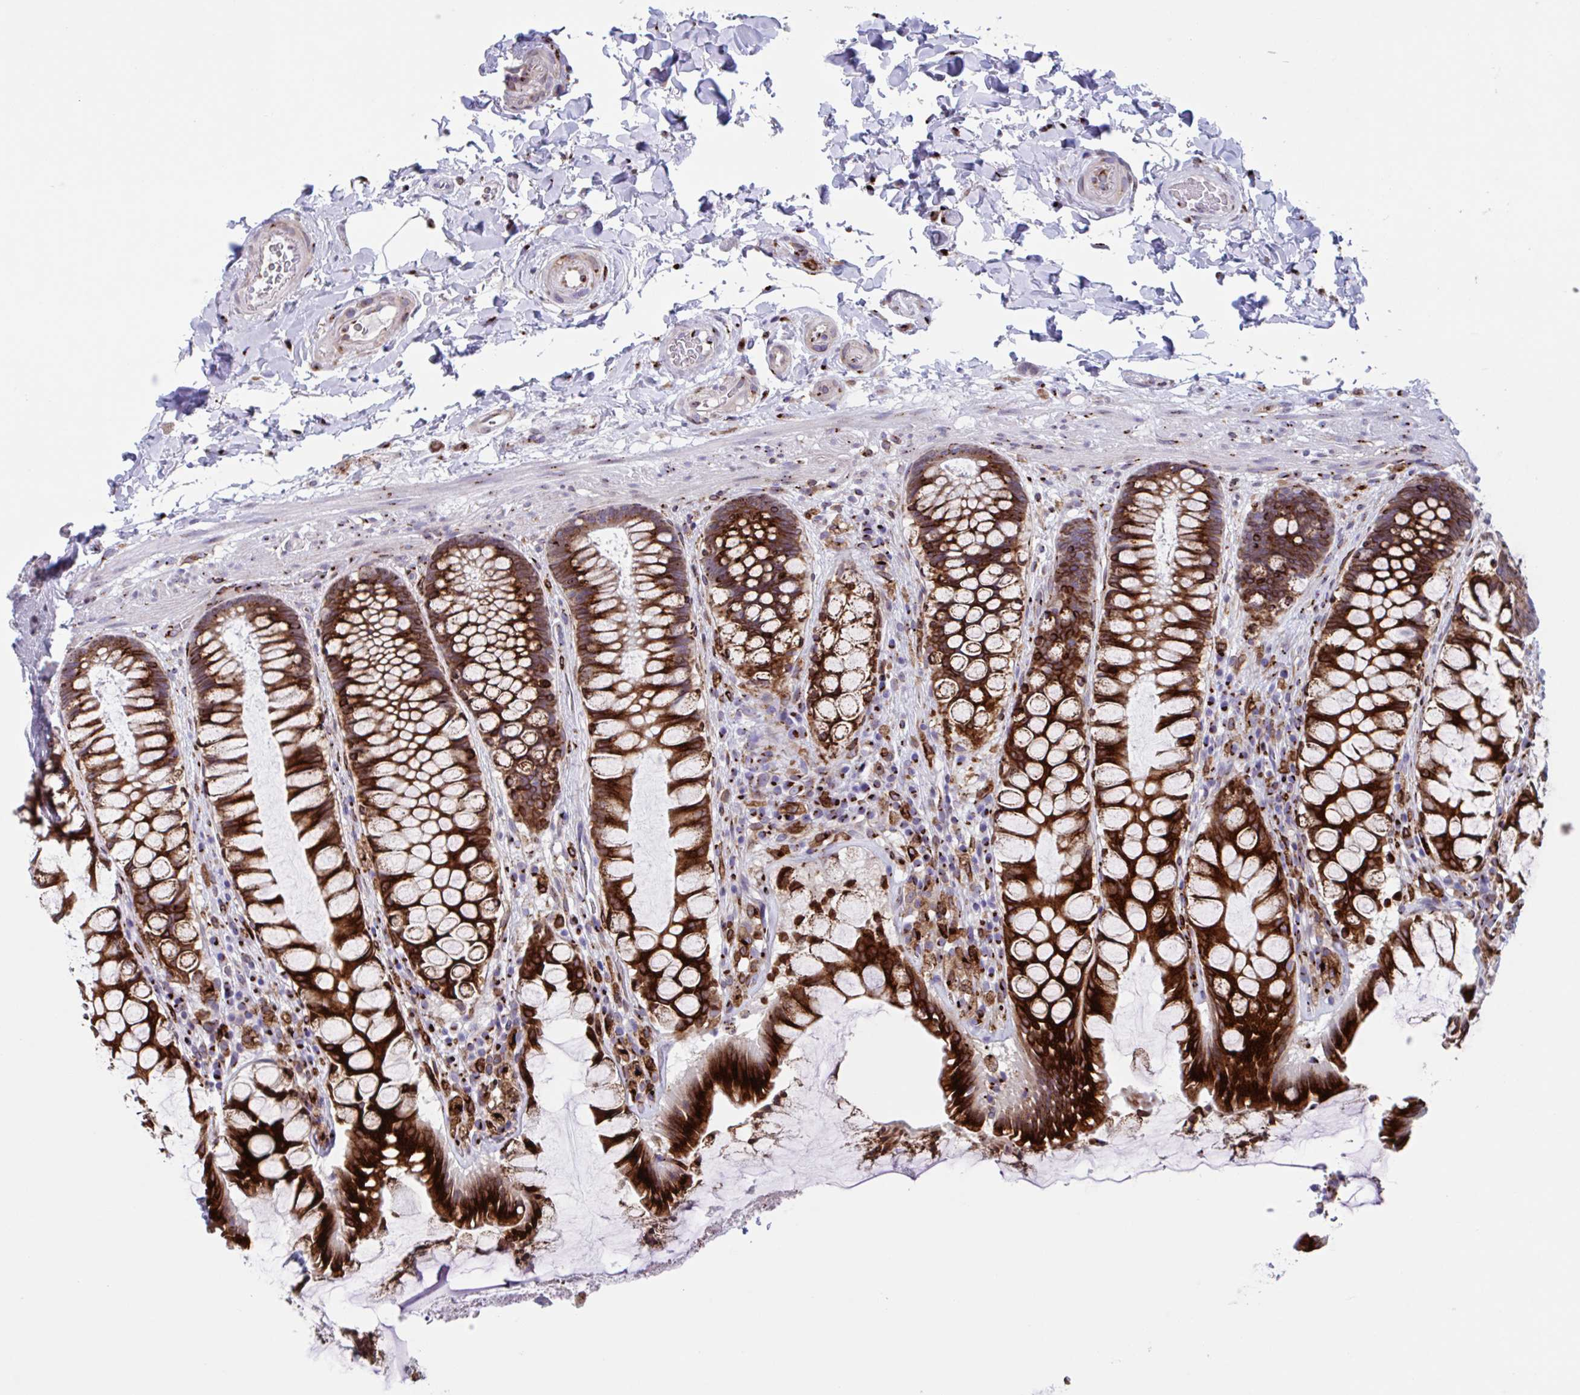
{"staining": {"intensity": "strong", "quantity": ">75%", "location": "cytoplasmic/membranous"}, "tissue": "rectum", "cell_type": "Glandular cells", "image_type": "normal", "snomed": [{"axis": "morphology", "description": "Normal tissue, NOS"}, {"axis": "topography", "description": "Rectum"}], "caption": "This is an image of IHC staining of benign rectum, which shows strong expression in the cytoplasmic/membranous of glandular cells.", "gene": "RFK", "patient": {"sex": "female", "age": 58}}